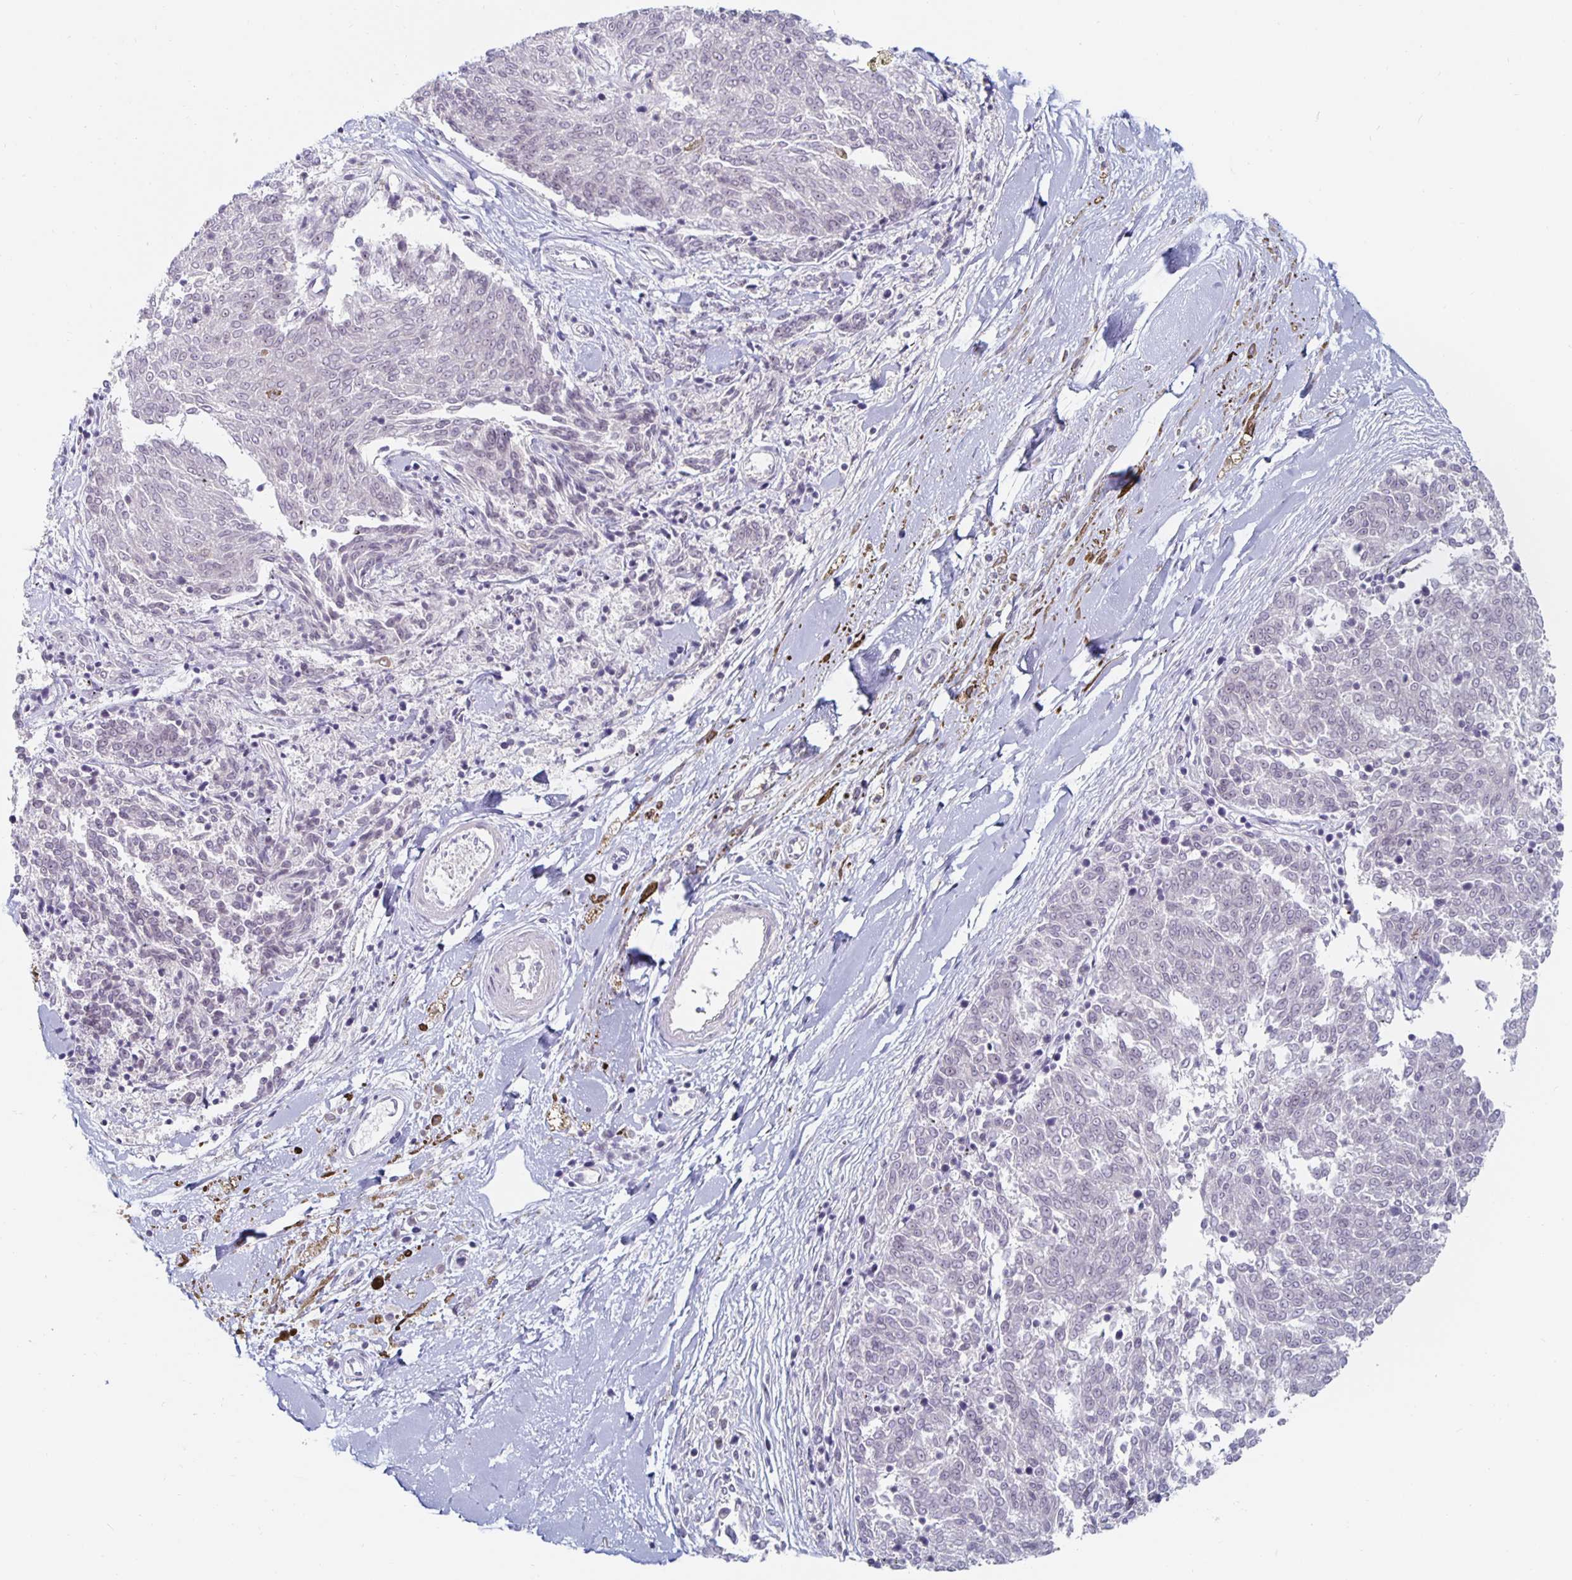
{"staining": {"intensity": "negative", "quantity": "none", "location": "none"}, "tissue": "melanoma", "cell_type": "Tumor cells", "image_type": "cancer", "snomed": [{"axis": "morphology", "description": "Malignant melanoma, NOS"}, {"axis": "topography", "description": "Skin"}], "caption": "Photomicrograph shows no protein positivity in tumor cells of melanoma tissue.", "gene": "NUP85", "patient": {"sex": "female", "age": 72}}